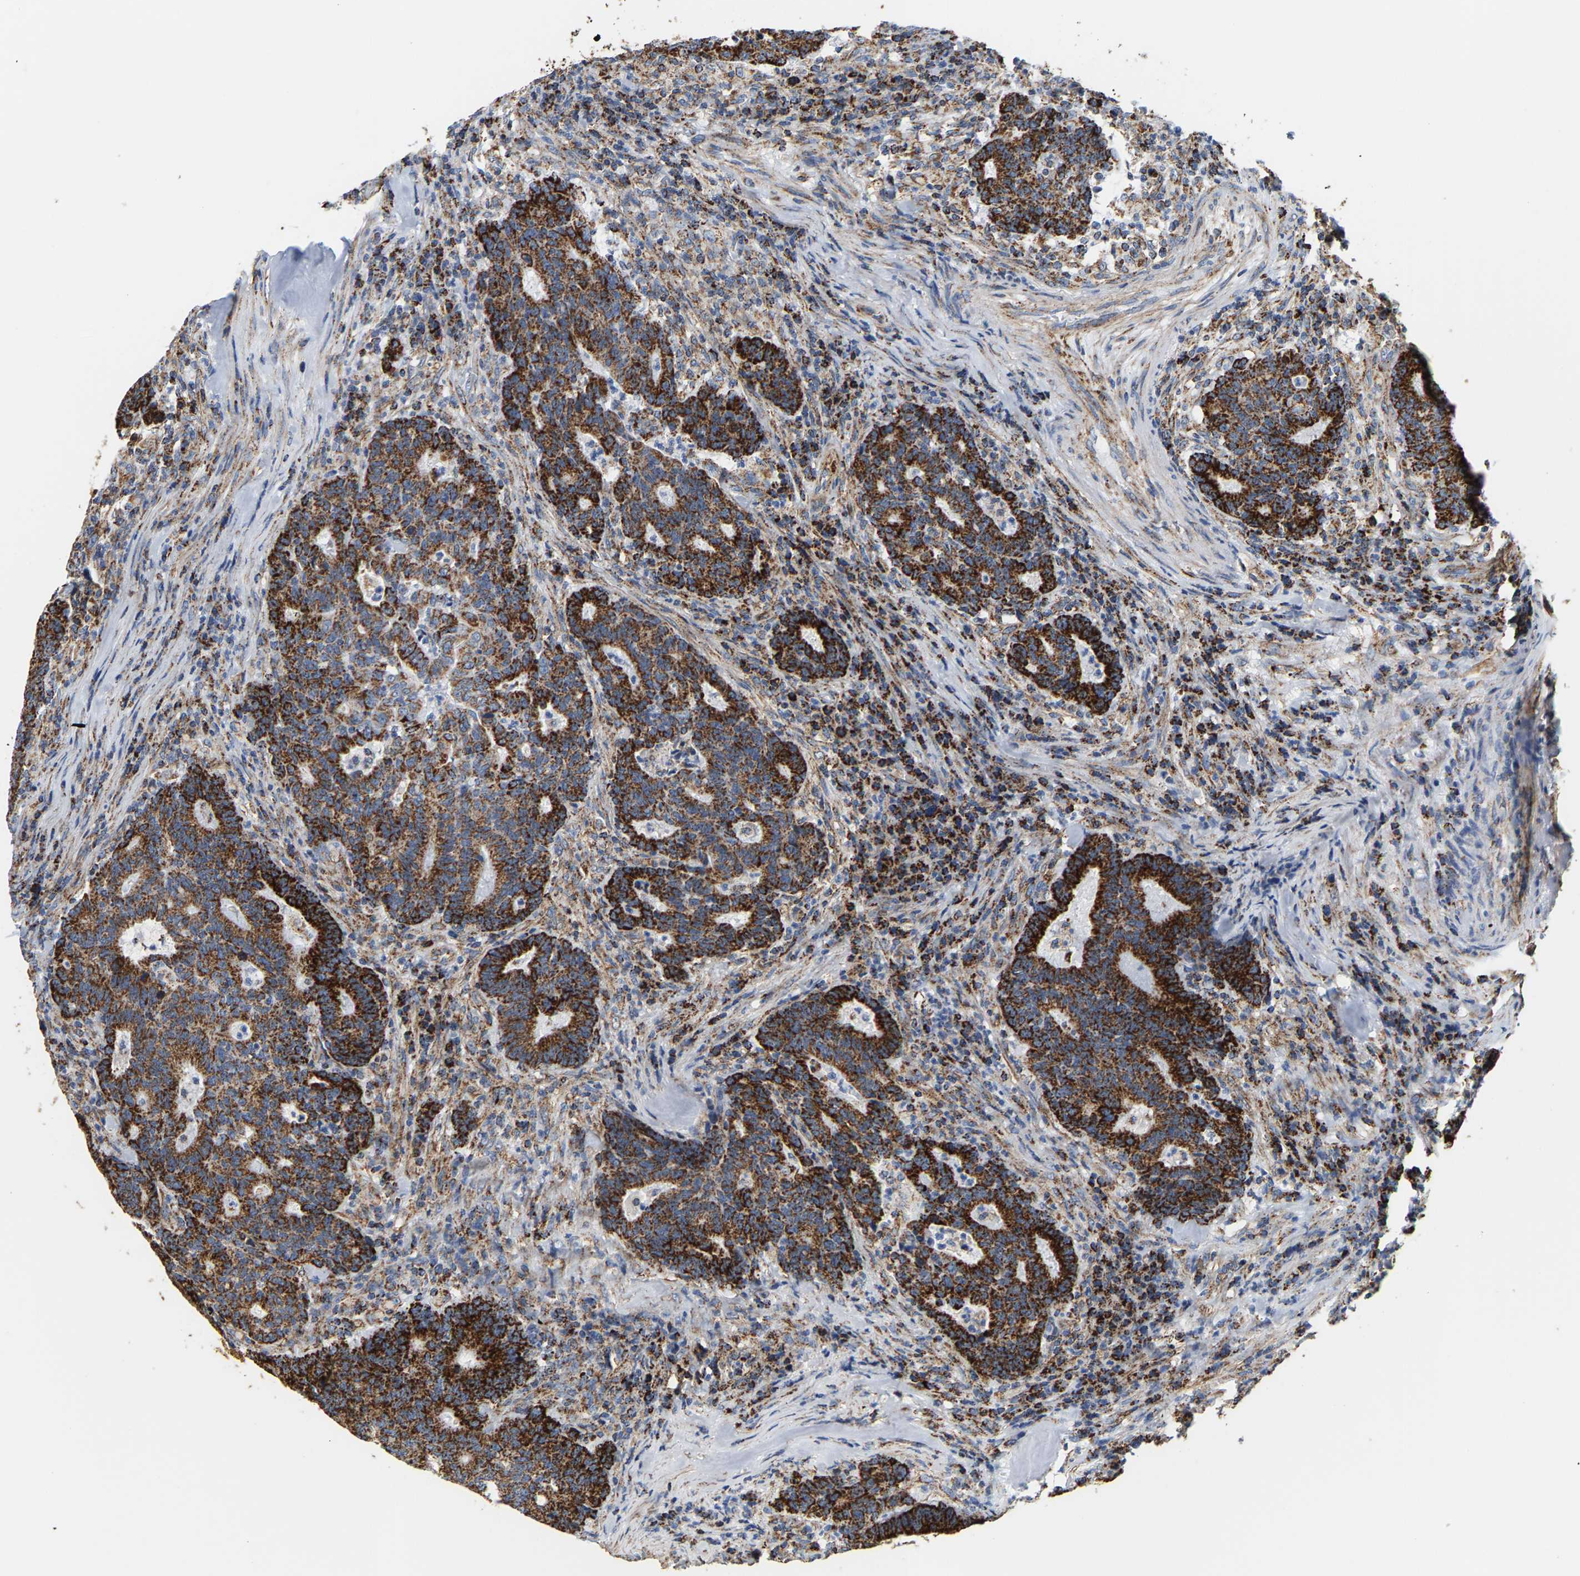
{"staining": {"intensity": "strong", "quantity": ">75%", "location": "cytoplasmic/membranous"}, "tissue": "colorectal cancer", "cell_type": "Tumor cells", "image_type": "cancer", "snomed": [{"axis": "morphology", "description": "Adenocarcinoma, NOS"}, {"axis": "topography", "description": "Colon"}], "caption": "The micrograph exhibits staining of adenocarcinoma (colorectal), revealing strong cytoplasmic/membranous protein staining (brown color) within tumor cells.", "gene": "SHMT2", "patient": {"sex": "female", "age": 75}}